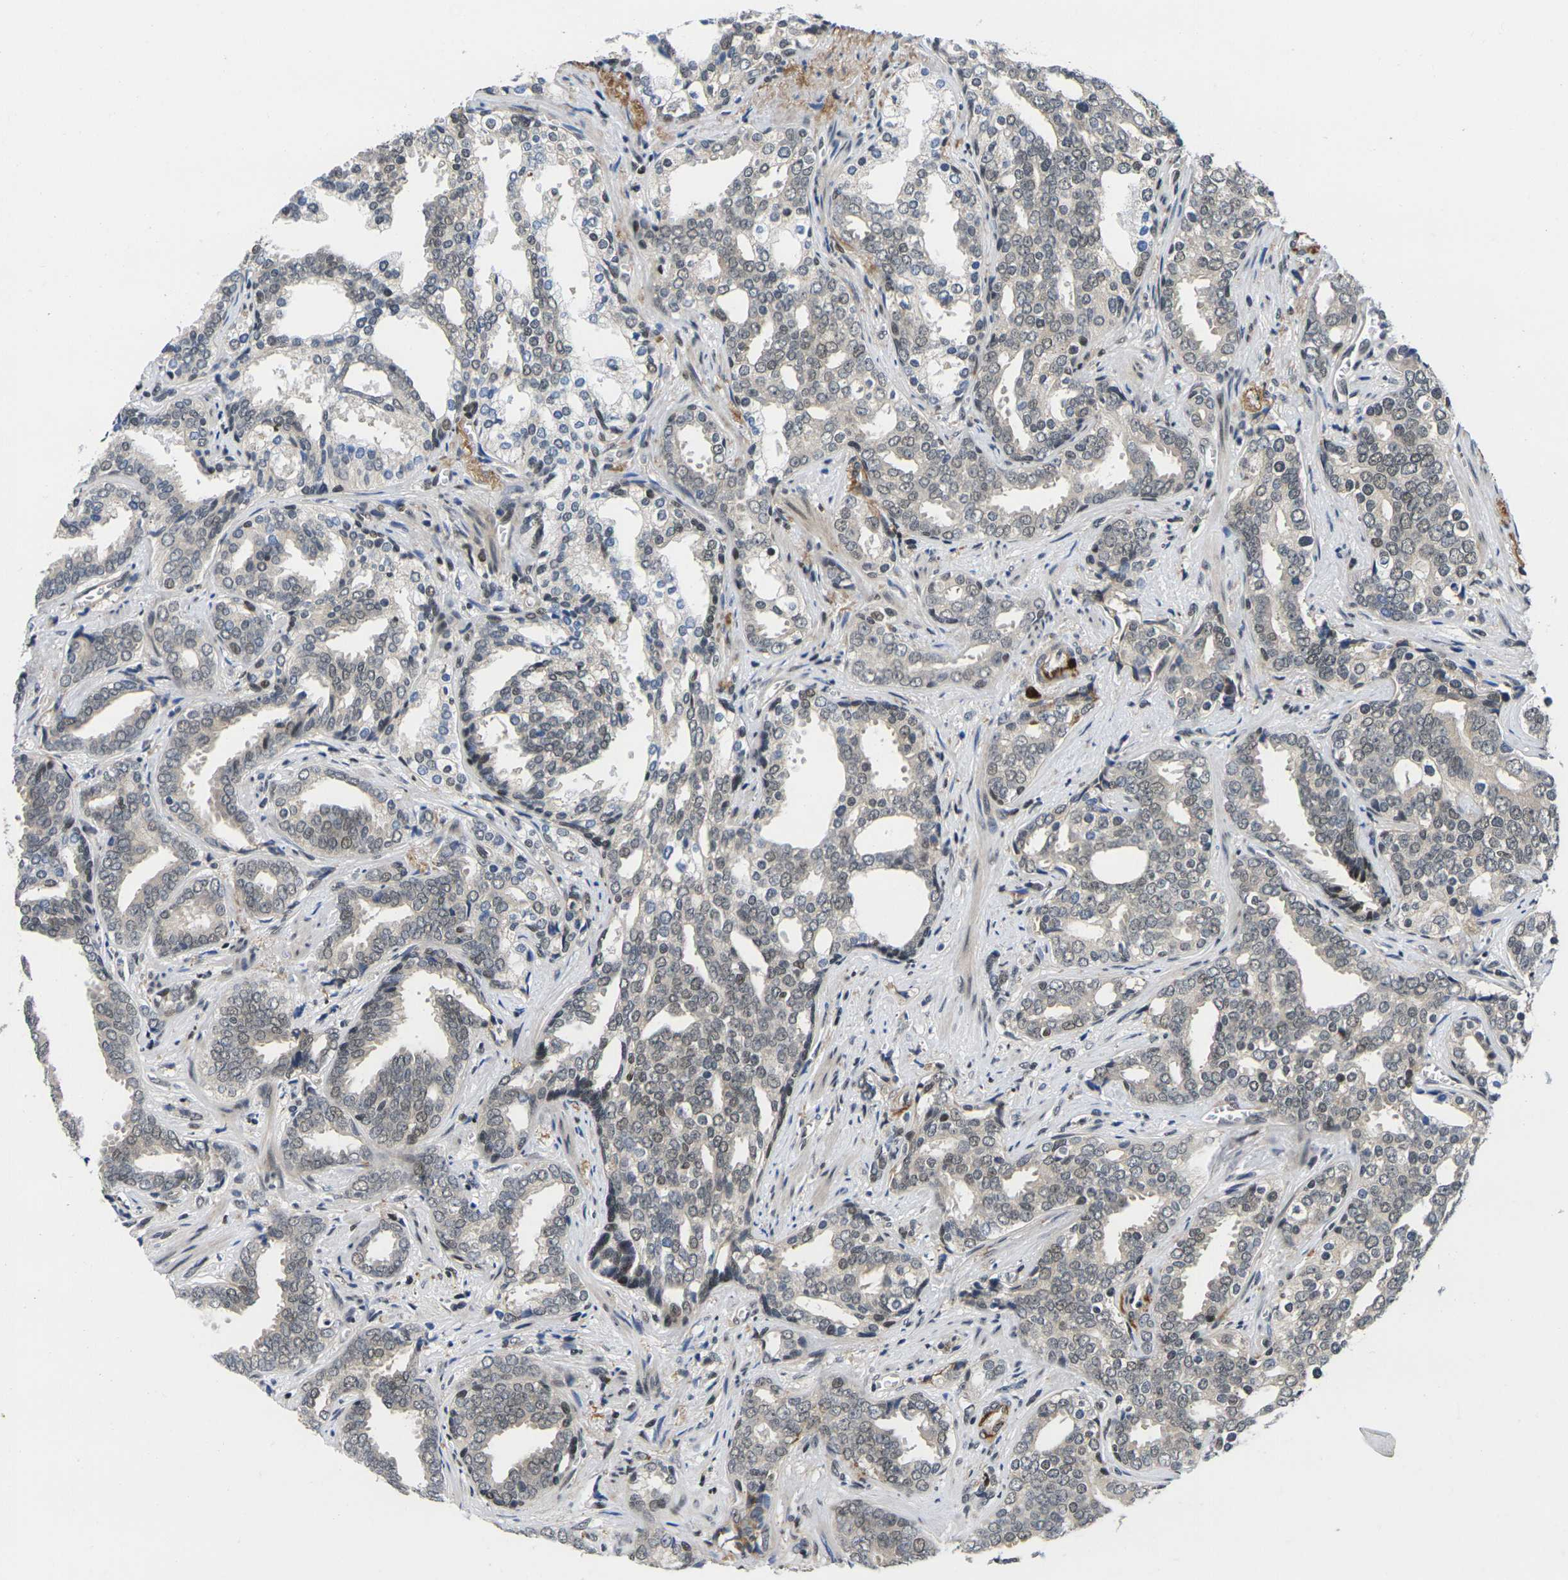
{"staining": {"intensity": "weak", "quantity": ">75%", "location": "cytoplasmic/membranous,nuclear"}, "tissue": "prostate cancer", "cell_type": "Tumor cells", "image_type": "cancer", "snomed": [{"axis": "morphology", "description": "Adenocarcinoma, High grade"}, {"axis": "topography", "description": "Prostate"}], "caption": "There is low levels of weak cytoplasmic/membranous and nuclear positivity in tumor cells of prostate cancer, as demonstrated by immunohistochemical staining (brown color).", "gene": "RBM7", "patient": {"sex": "male", "age": 67}}